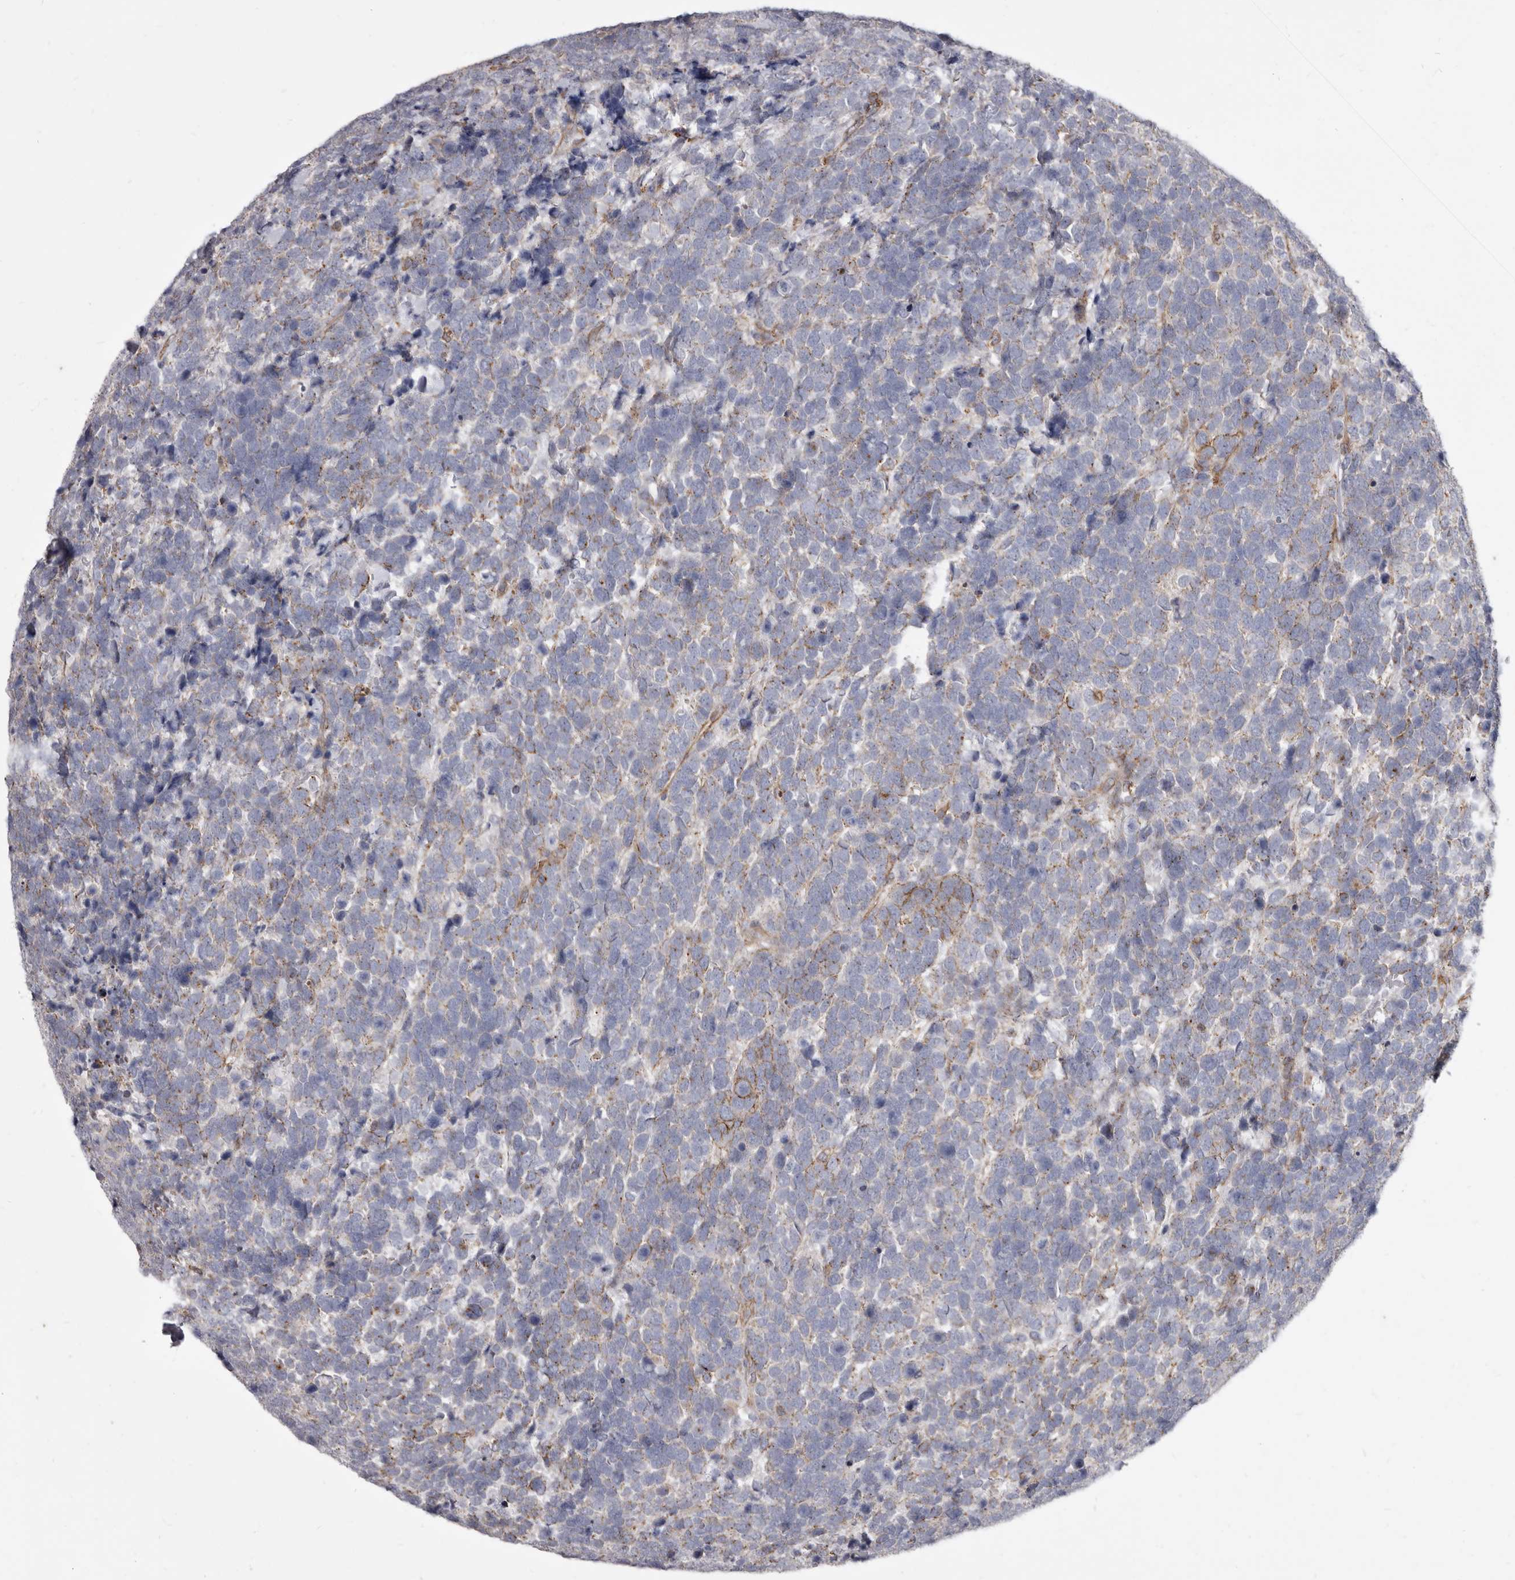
{"staining": {"intensity": "weak", "quantity": "<25%", "location": "cytoplasmic/membranous"}, "tissue": "urothelial cancer", "cell_type": "Tumor cells", "image_type": "cancer", "snomed": [{"axis": "morphology", "description": "Urothelial carcinoma, High grade"}, {"axis": "topography", "description": "Urinary bladder"}], "caption": "This is an immunohistochemistry (IHC) micrograph of human urothelial carcinoma (high-grade). There is no expression in tumor cells.", "gene": "P2RX6", "patient": {"sex": "female", "age": 82}}